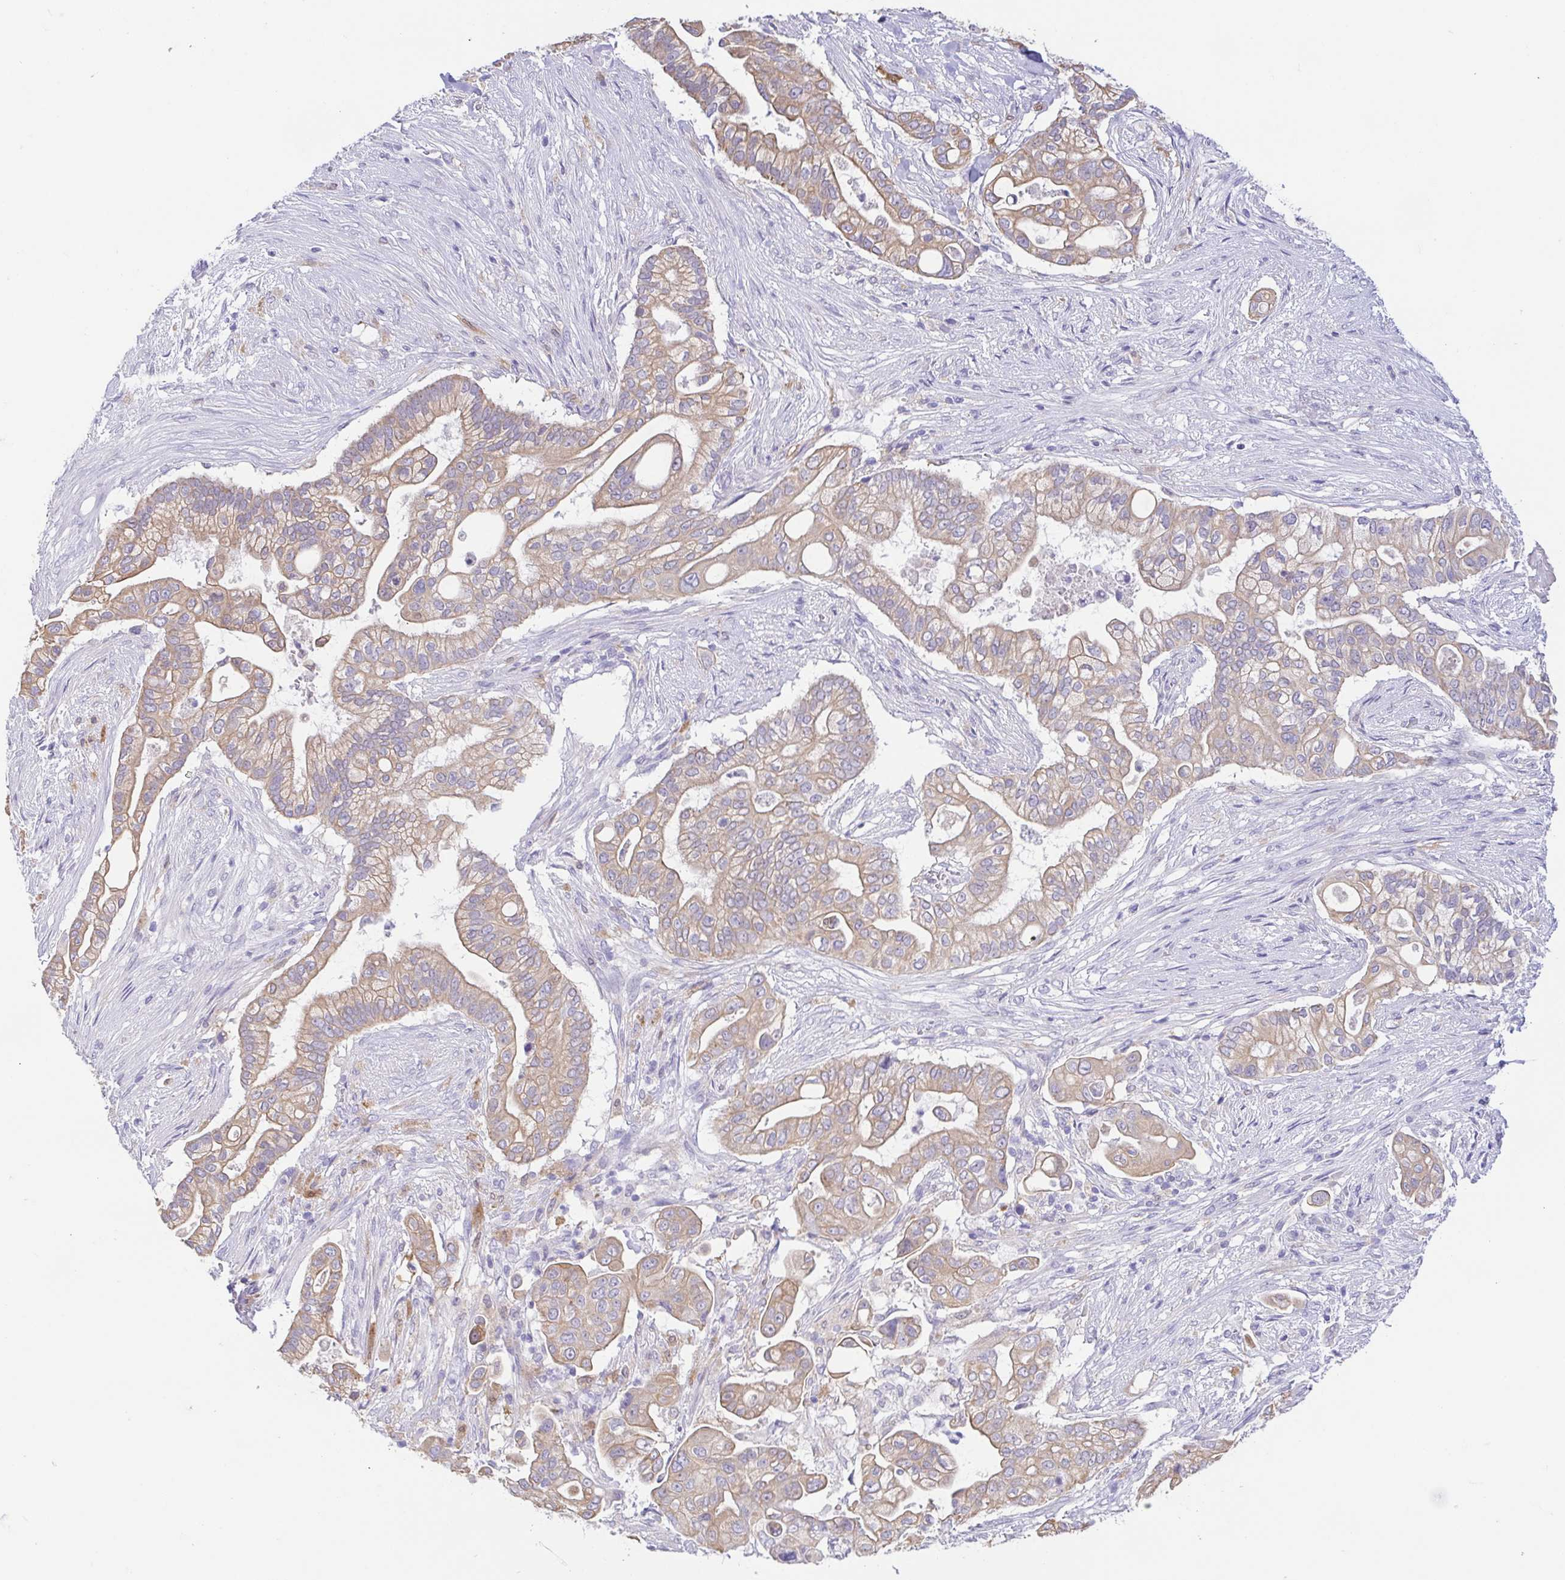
{"staining": {"intensity": "weak", "quantity": ">75%", "location": "cytoplasmic/membranous"}, "tissue": "pancreatic cancer", "cell_type": "Tumor cells", "image_type": "cancer", "snomed": [{"axis": "morphology", "description": "Adenocarcinoma, NOS"}, {"axis": "topography", "description": "Pancreas"}], "caption": "IHC photomicrograph of neoplastic tissue: human adenocarcinoma (pancreatic) stained using immunohistochemistry (IHC) demonstrates low levels of weak protein expression localized specifically in the cytoplasmic/membranous of tumor cells, appearing as a cytoplasmic/membranous brown color.", "gene": "FABP3", "patient": {"sex": "female", "age": 69}}